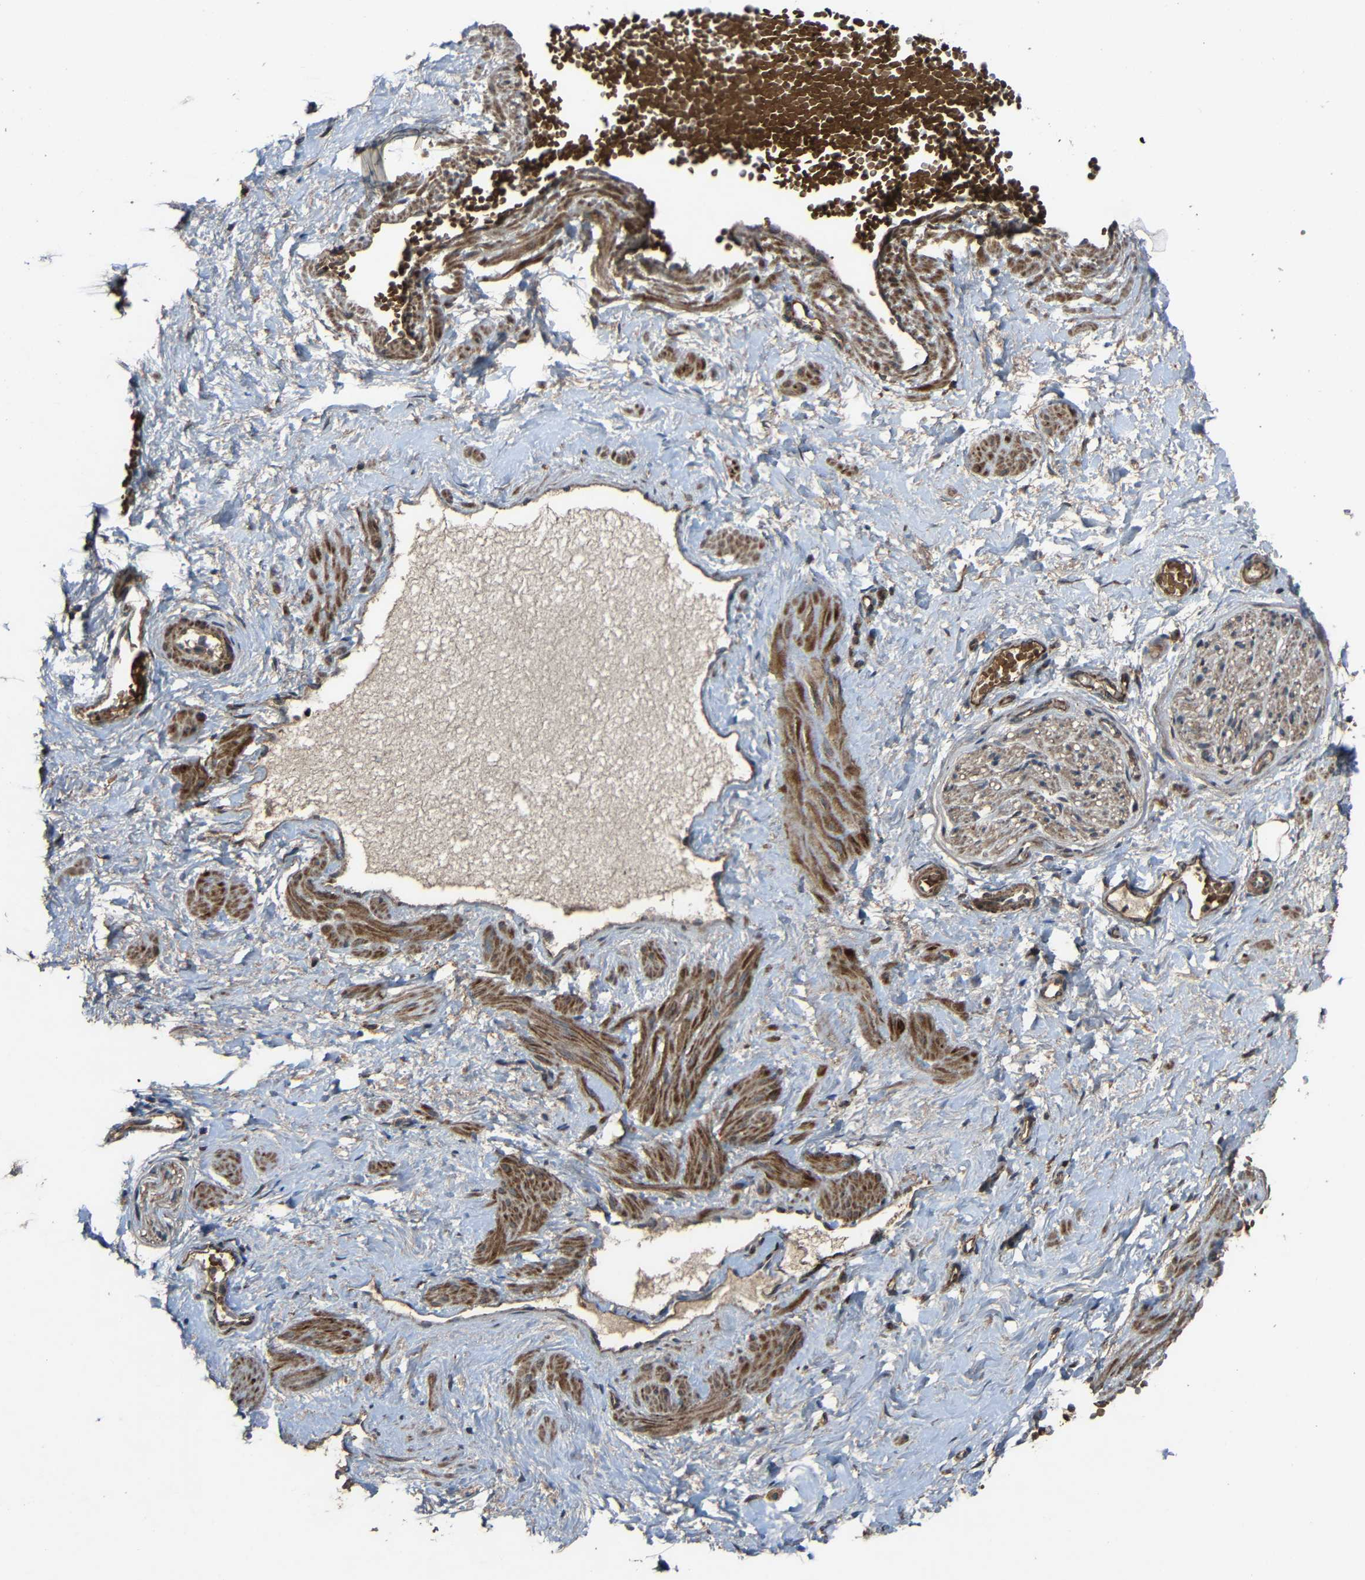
{"staining": {"intensity": "weak", "quantity": ">75%", "location": "cytoplasmic/membranous"}, "tissue": "adipose tissue", "cell_type": "Adipocytes", "image_type": "normal", "snomed": [{"axis": "morphology", "description": "Normal tissue, NOS"}, {"axis": "topography", "description": "Soft tissue"}, {"axis": "topography", "description": "Vascular tissue"}], "caption": "A high-resolution photomicrograph shows immunohistochemistry (IHC) staining of normal adipose tissue, which shows weak cytoplasmic/membranous staining in about >75% of adipocytes. (DAB (3,3'-diaminobenzidine) IHC with brightfield microscopy, high magnification).", "gene": "C1GALT1", "patient": {"sex": "female", "age": 35}}